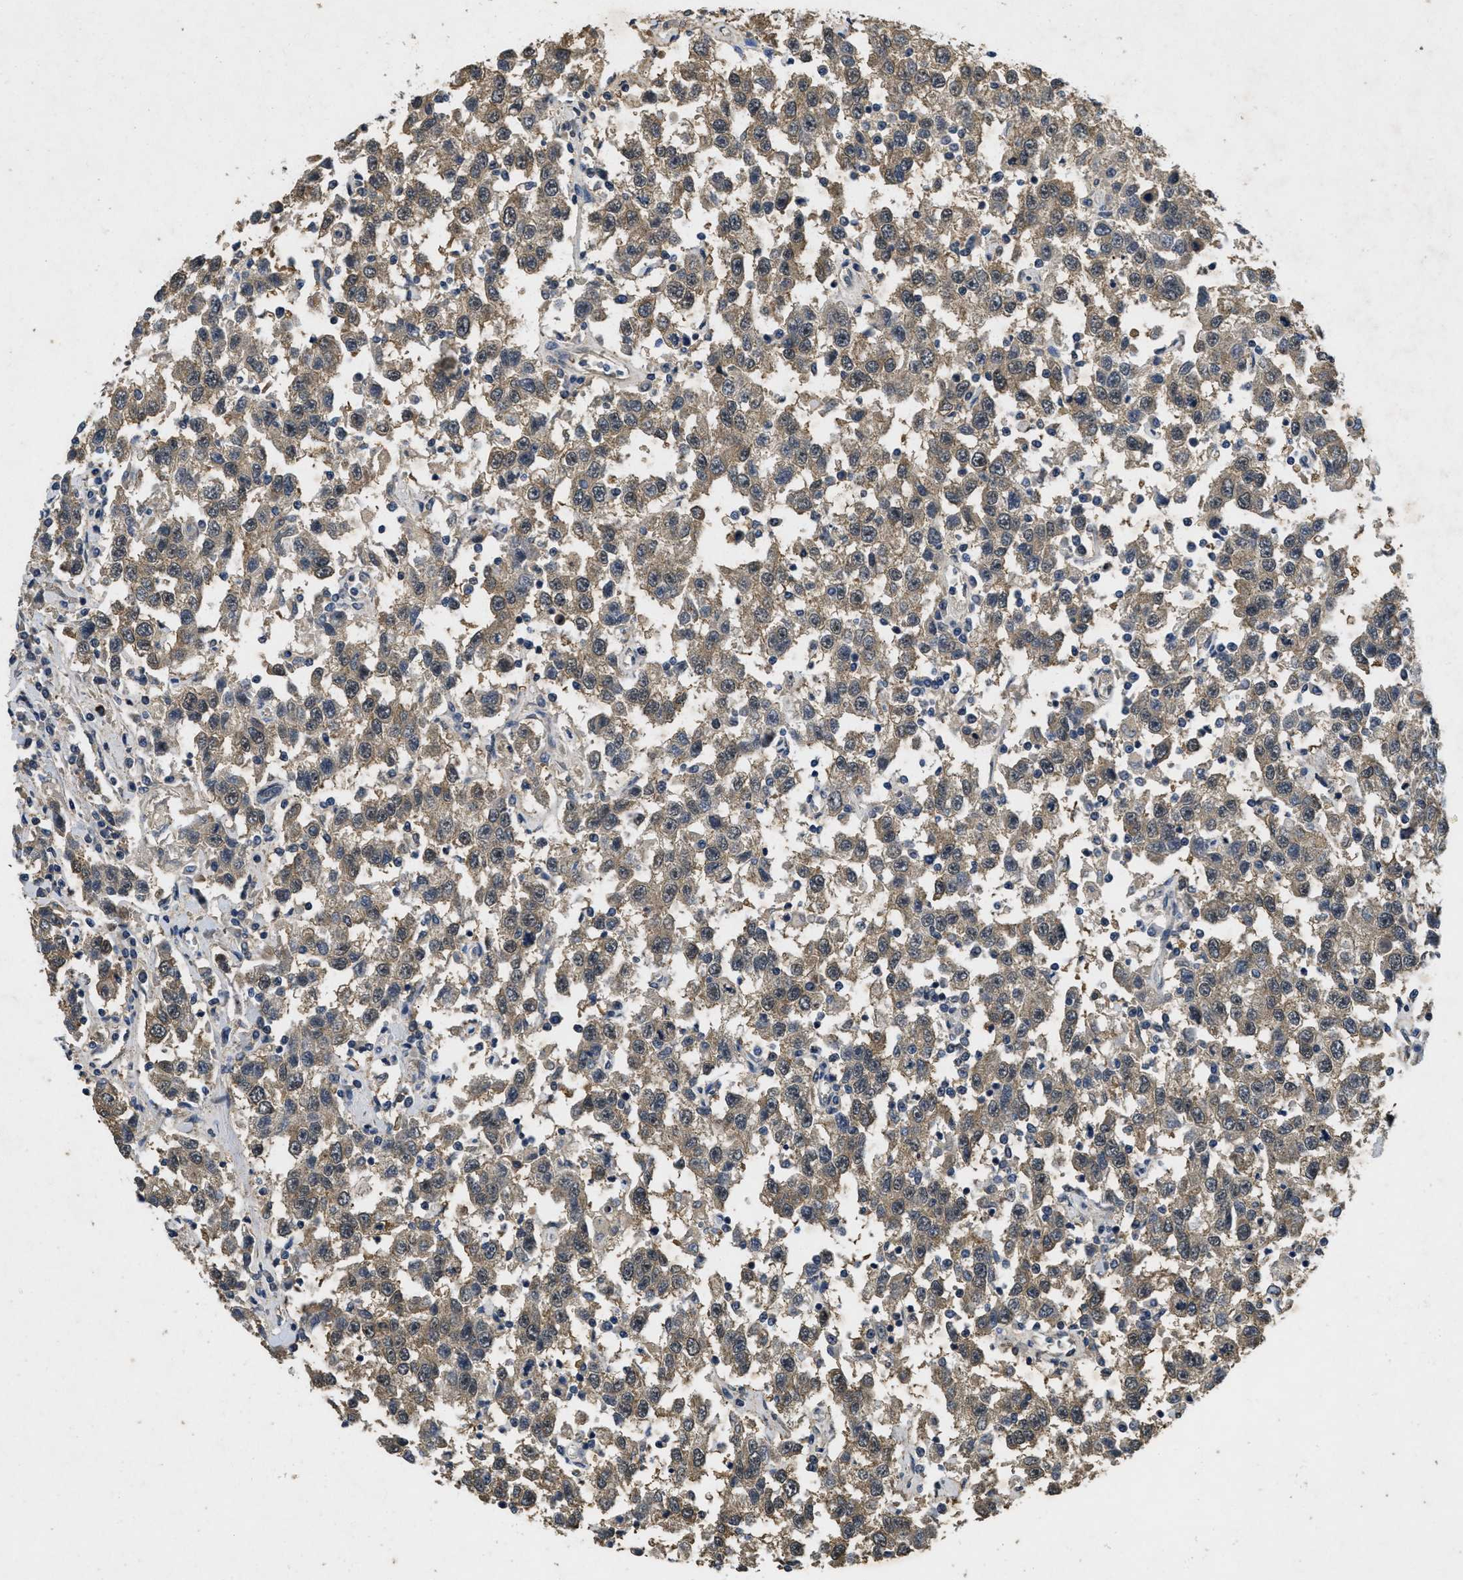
{"staining": {"intensity": "weak", "quantity": ">75%", "location": "cytoplasmic/membranous"}, "tissue": "testis cancer", "cell_type": "Tumor cells", "image_type": "cancer", "snomed": [{"axis": "morphology", "description": "Seminoma, NOS"}, {"axis": "topography", "description": "Testis"}], "caption": "Testis seminoma stained with a protein marker exhibits weak staining in tumor cells.", "gene": "PAPOLG", "patient": {"sex": "male", "age": 41}}